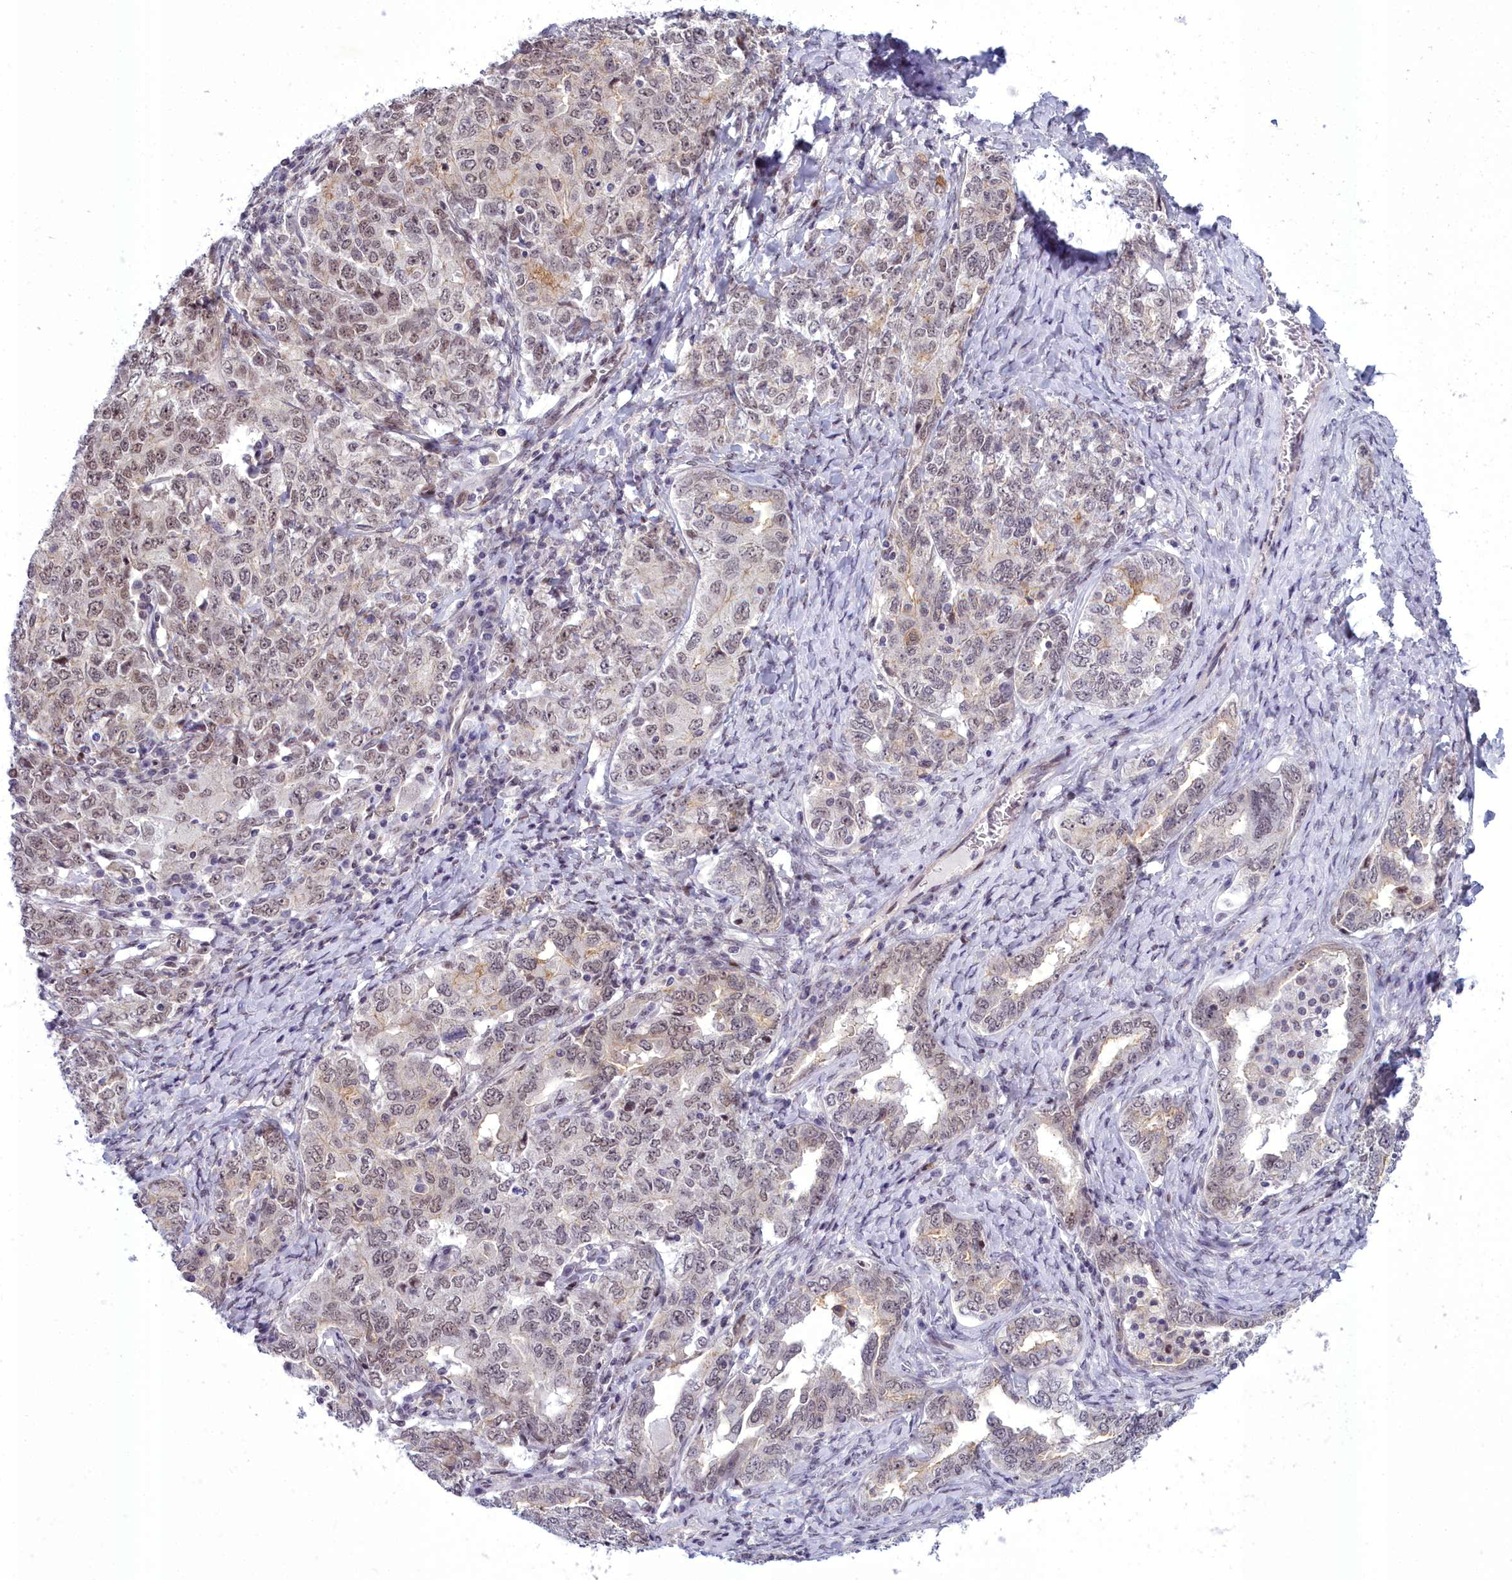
{"staining": {"intensity": "weak", "quantity": "25%-75%", "location": "nuclear"}, "tissue": "ovarian cancer", "cell_type": "Tumor cells", "image_type": "cancer", "snomed": [{"axis": "morphology", "description": "Carcinoma, endometroid"}, {"axis": "topography", "description": "Ovary"}], "caption": "Human ovarian cancer (endometroid carcinoma) stained with a protein marker exhibits weak staining in tumor cells.", "gene": "CEACAM19", "patient": {"sex": "female", "age": 62}}